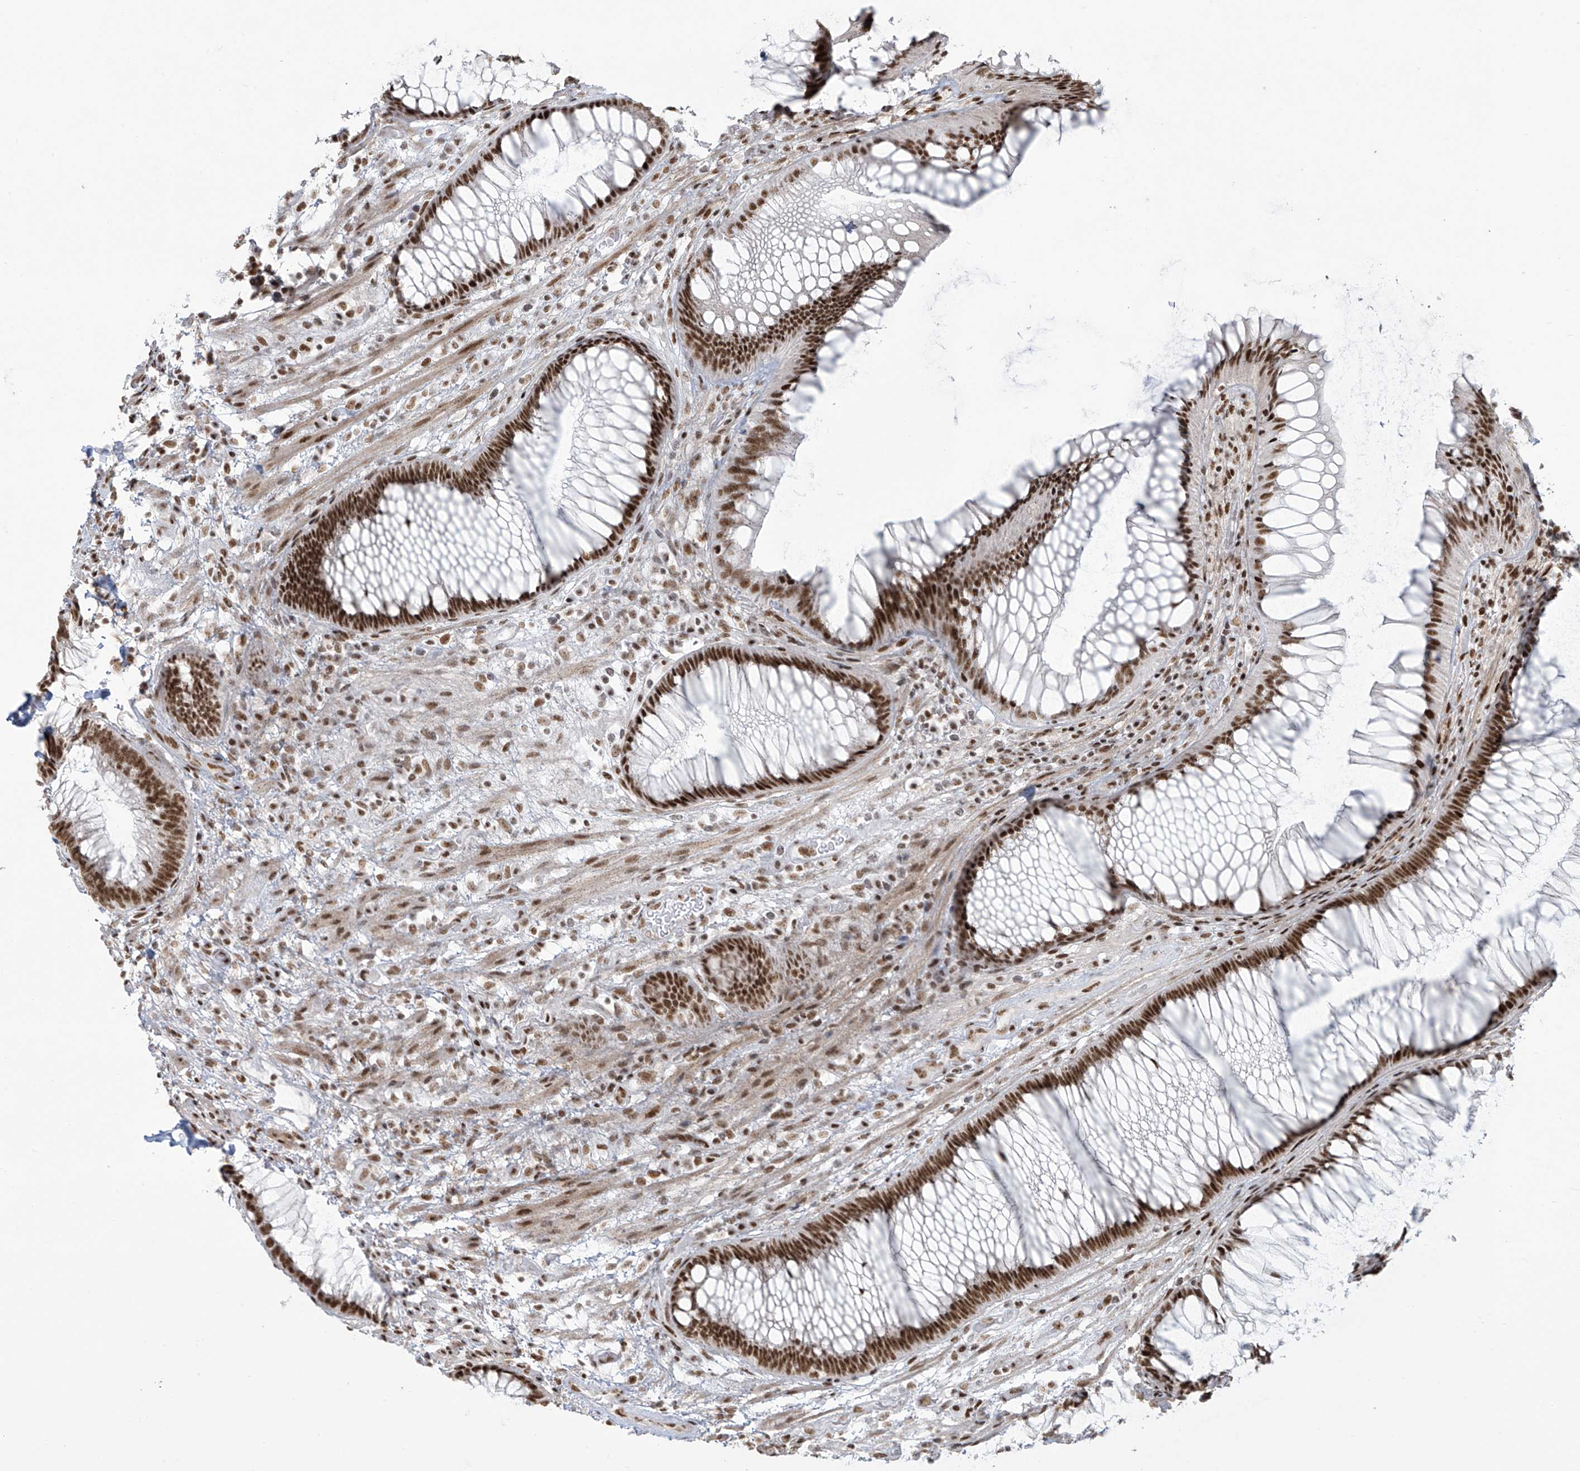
{"staining": {"intensity": "strong", "quantity": ">75%", "location": "nuclear"}, "tissue": "rectum", "cell_type": "Glandular cells", "image_type": "normal", "snomed": [{"axis": "morphology", "description": "Normal tissue, NOS"}, {"axis": "topography", "description": "Rectum"}], "caption": "An immunohistochemistry (IHC) image of unremarkable tissue is shown. Protein staining in brown labels strong nuclear positivity in rectum within glandular cells.", "gene": "MS4A6A", "patient": {"sex": "male", "age": 51}}